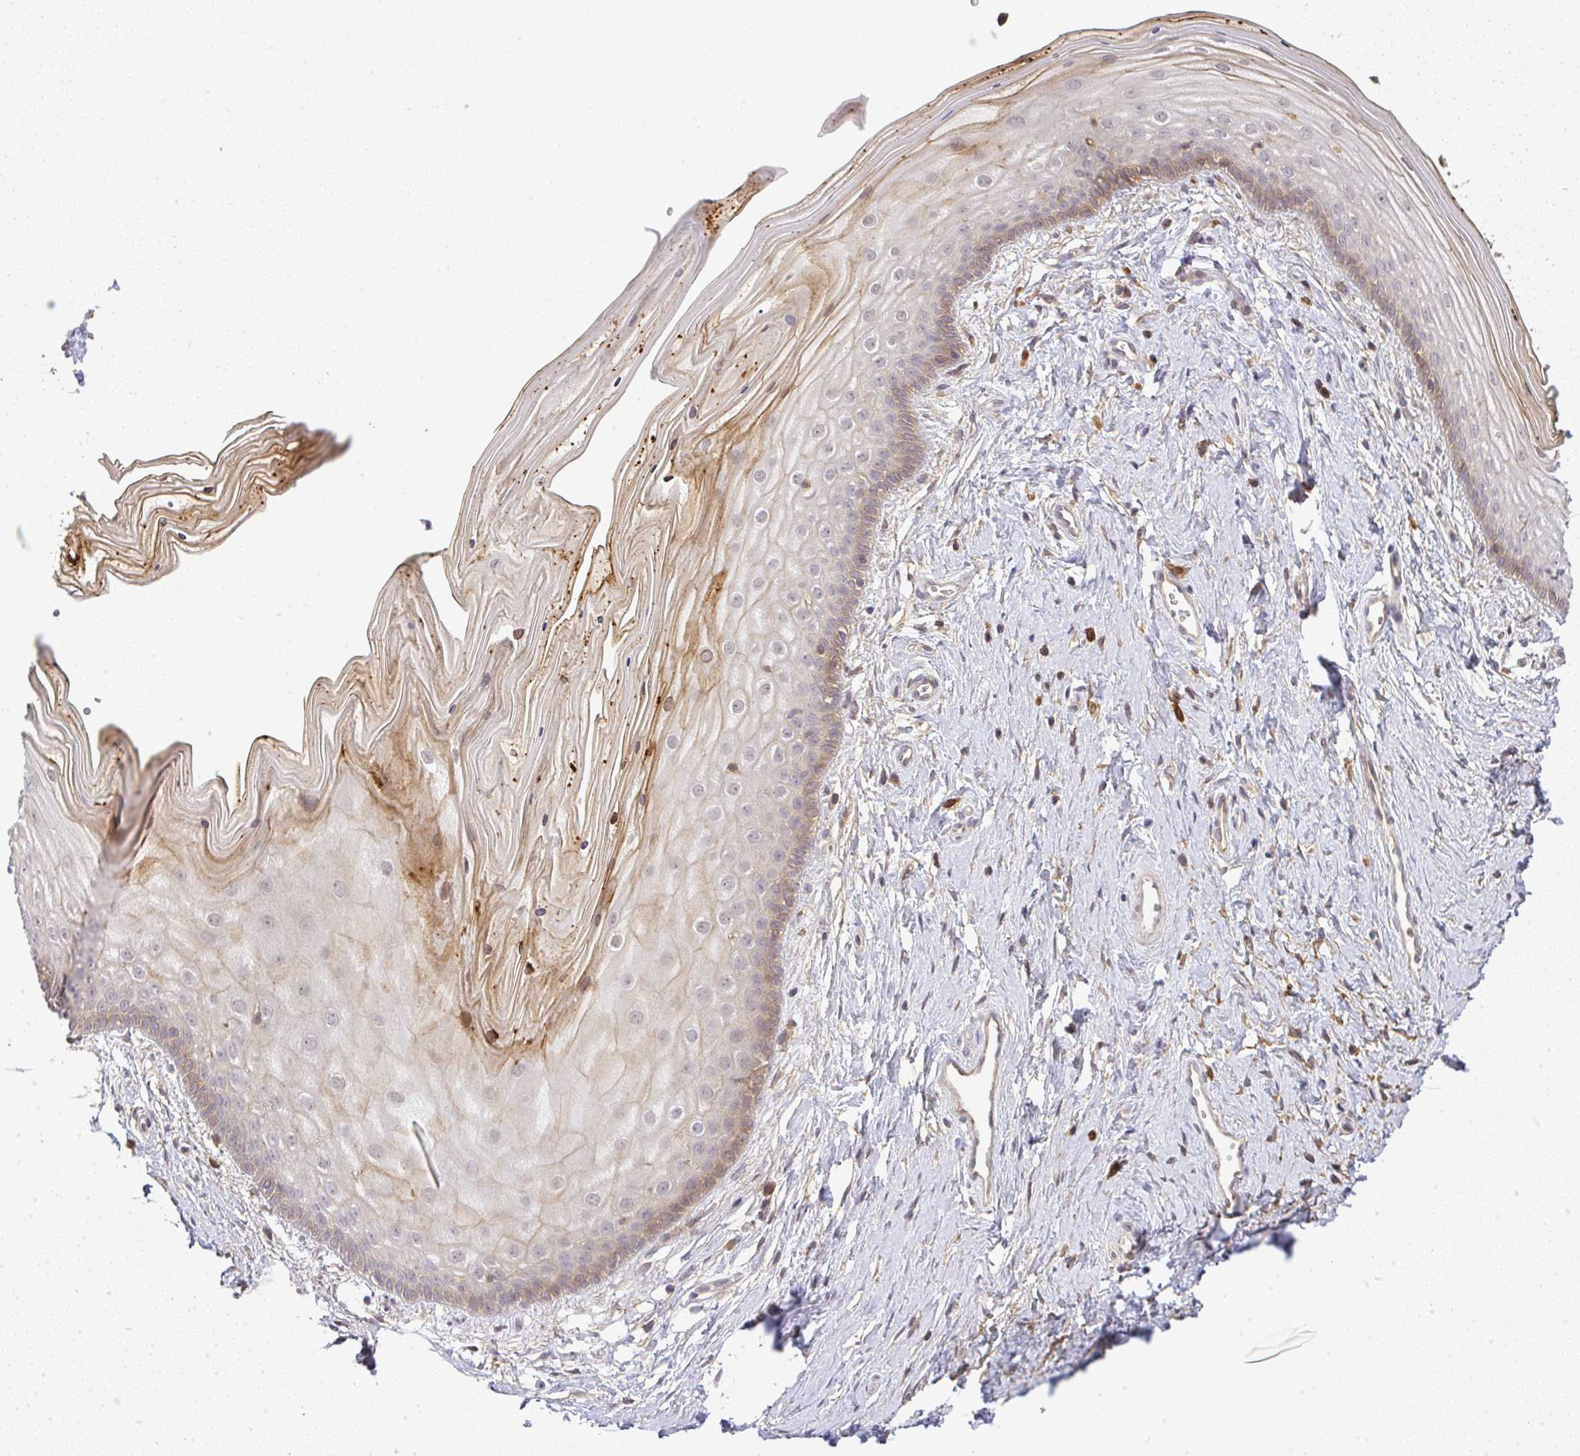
{"staining": {"intensity": "moderate", "quantity": "25%-75%", "location": "nuclear"}, "tissue": "vagina", "cell_type": "Squamous epithelial cells", "image_type": "normal", "snomed": [{"axis": "morphology", "description": "Normal tissue, NOS"}, {"axis": "topography", "description": "Vagina"}], "caption": "Immunohistochemistry of benign human vagina demonstrates medium levels of moderate nuclear expression in about 25%-75% of squamous epithelial cells.", "gene": "FAM153A", "patient": {"sex": "female", "age": 38}}